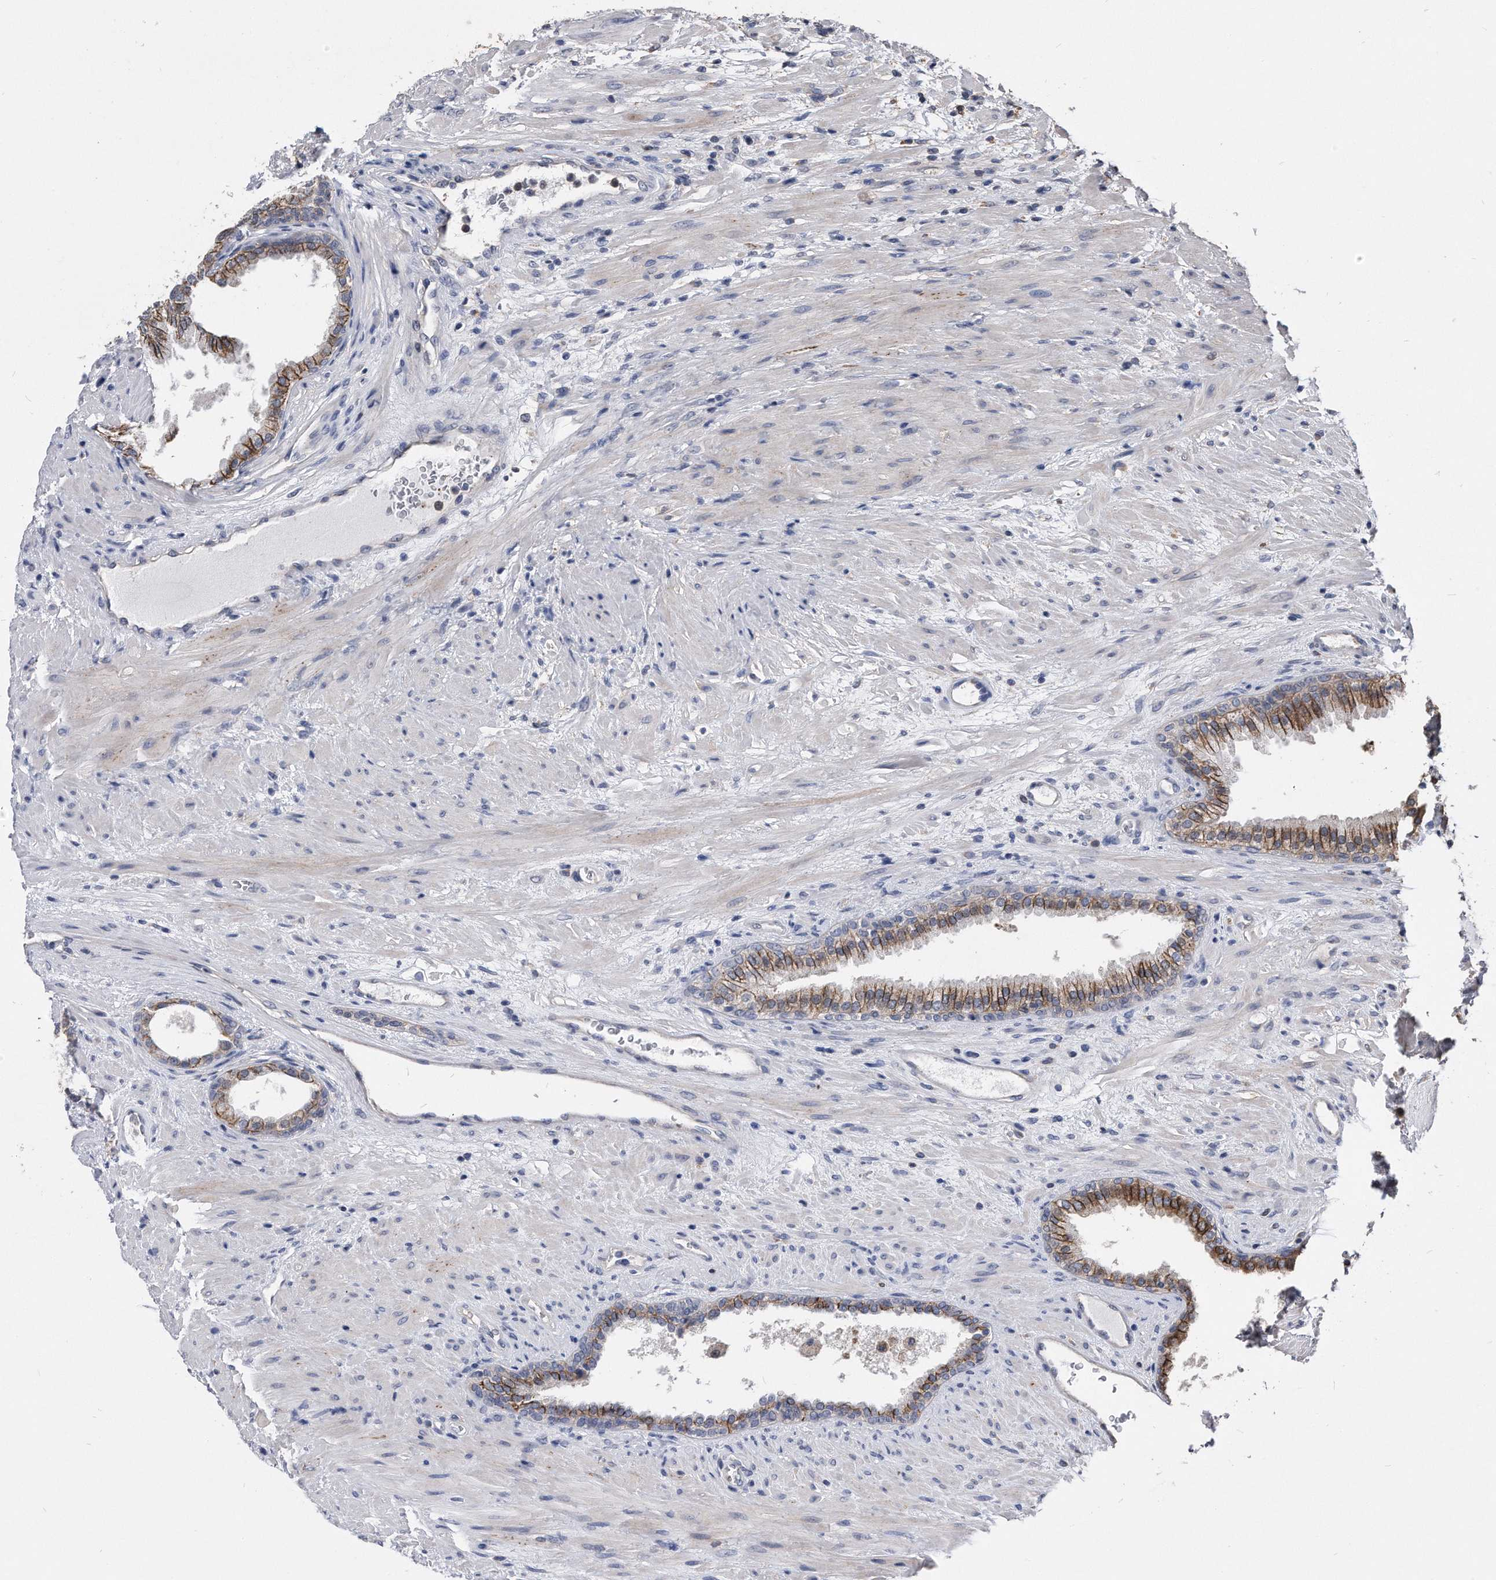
{"staining": {"intensity": "moderate", "quantity": ">75%", "location": "cytoplasmic/membranous"}, "tissue": "prostate", "cell_type": "Glandular cells", "image_type": "normal", "snomed": [{"axis": "morphology", "description": "Normal tissue, NOS"}, {"axis": "topography", "description": "Prostate"}], "caption": "Brown immunohistochemical staining in unremarkable prostate demonstrates moderate cytoplasmic/membranous positivity in about >75% of glandular cells.", "gene": "IL20RA", "patient": {"sex": "male", "age": 76}}